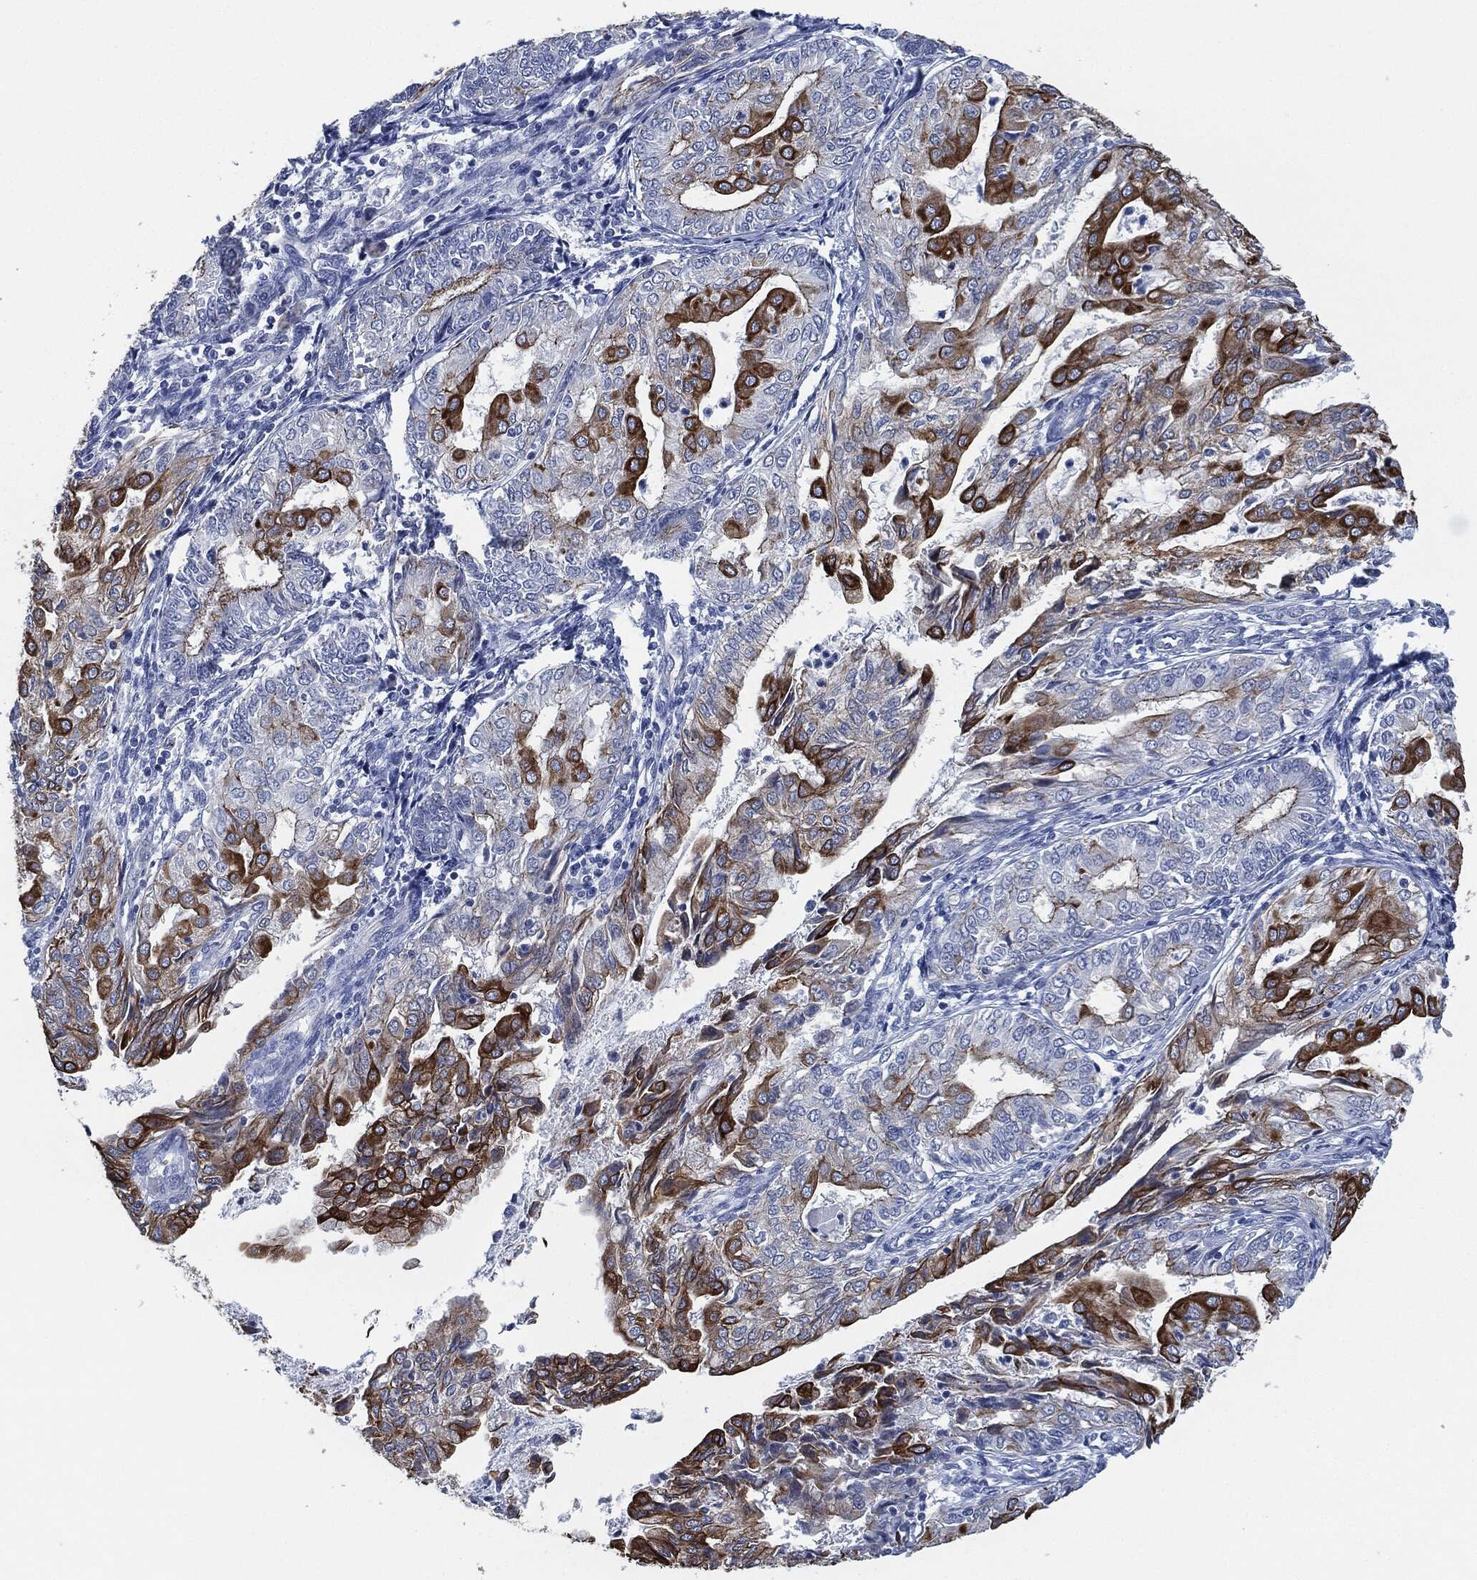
{"staining": {"intensity": "strong", "quantity": "25%-75%", "location": "cytoplasmic/membranous"}, "tissue": "endometrial cancer", "cell_type": "Tumor cells", "image_type": "cancer", "snomed": [{"axis": "morphology", "description": "Adenocarcinoma, NOS"}, {"axis": "topography", "description": "Endometrium"}], "caption": "Strong cytoplasmic/membranous staining is identified in about 25%-75% of tumor cells in adenocarcinoma (endometrial). (Brightfield microscopy of DAB IHC at high magnification).", "gene": "SHROOM2", "patient": {"sex": "female", "age": 68}}